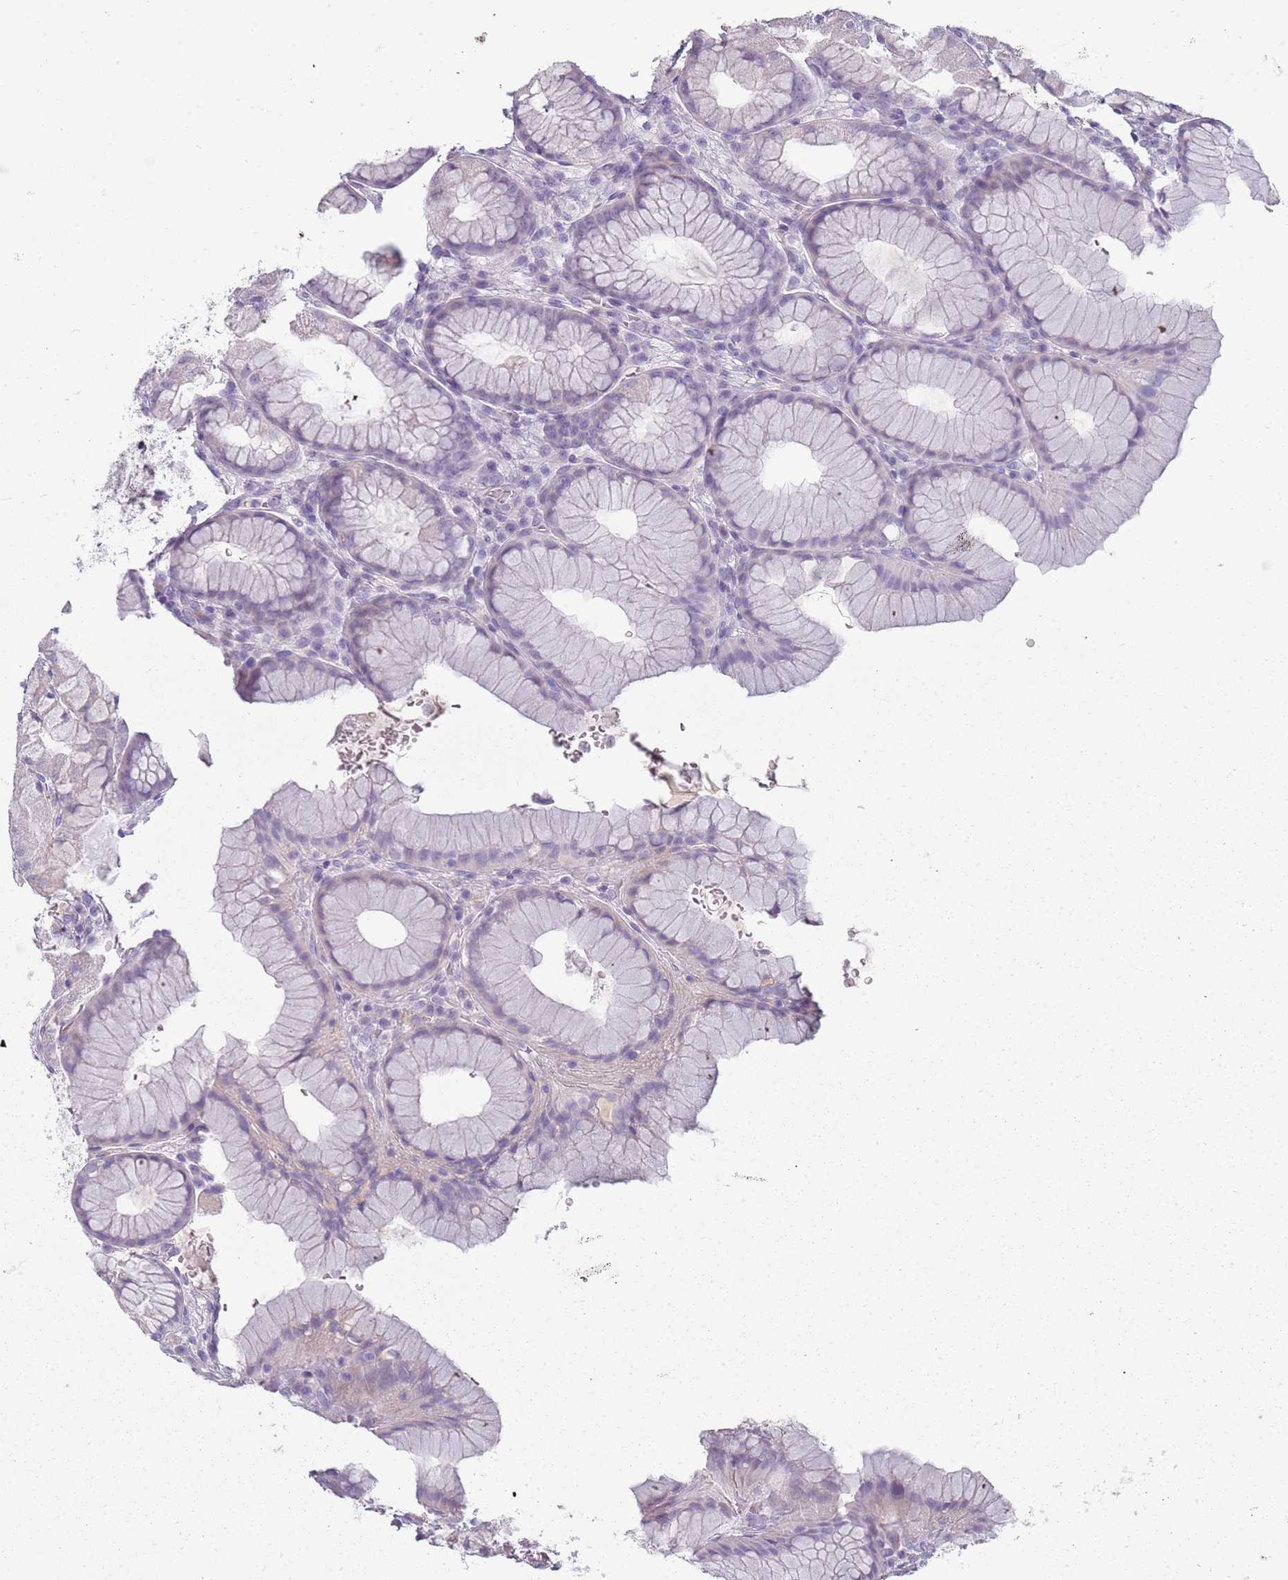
{"staining": {"intensity": "negative", "quantity": "none", "location": "none"}, "tissue": "stomach", "cell_type": "Glandular cells", "image_type": "normal", "snomed": [{"axis": "morphology", "description": "Normal tissue, NOS"}, {"axis": "topography", "description": "Stomach"}], "caption": "Immunohistochemistry (IHC) image of unremarkable human stomach stained for a protein (brown), which exhibits no positivity in glandular cells. (DAB (3,3'-diaminobenzidine) immunohistochemistry (IHC) with hematoxylin counter stain).", "gene": "TNFRSF6B", "patient": {"sex": "male", "age": 57}}